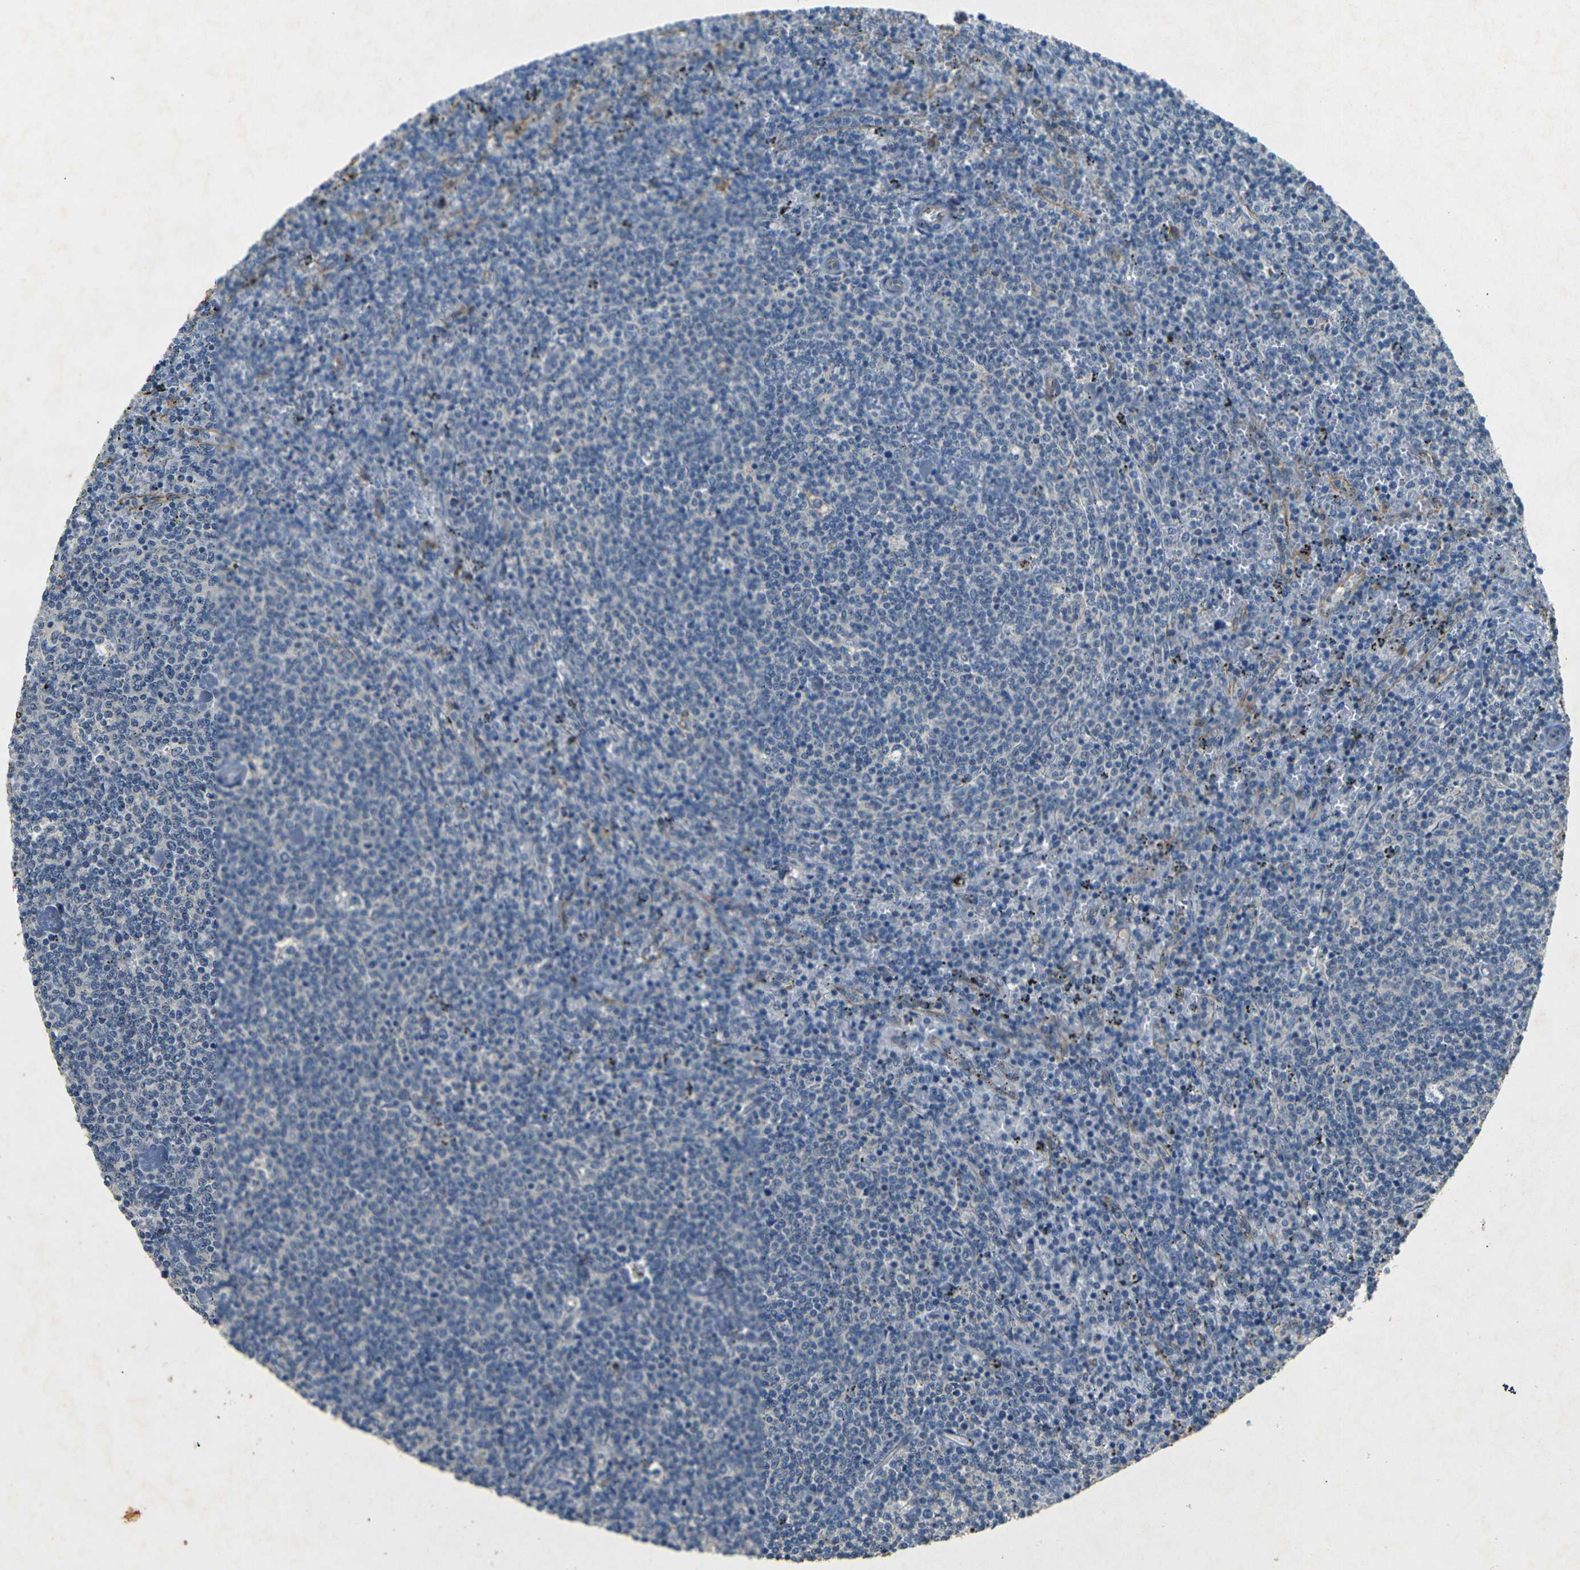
{"staining": {"intensity": "negative", "quantity": "none", "location": "none"}, "tissue": "lymphoma", "cell_type": "Tumor cells", "image_type": "cancer", "snomed": [{"axis": "morphology", "description": "Malignant lymphoma, non-Hodgkin's type, Low grade"}, {"axis": "topography", "description": "Spleen"}], "caption": "Protein analysis of lymphoma exhibits no significant expression in tumor cells.", "gene": "SORT1", "patient": {"sex": "female", "age": 50}}